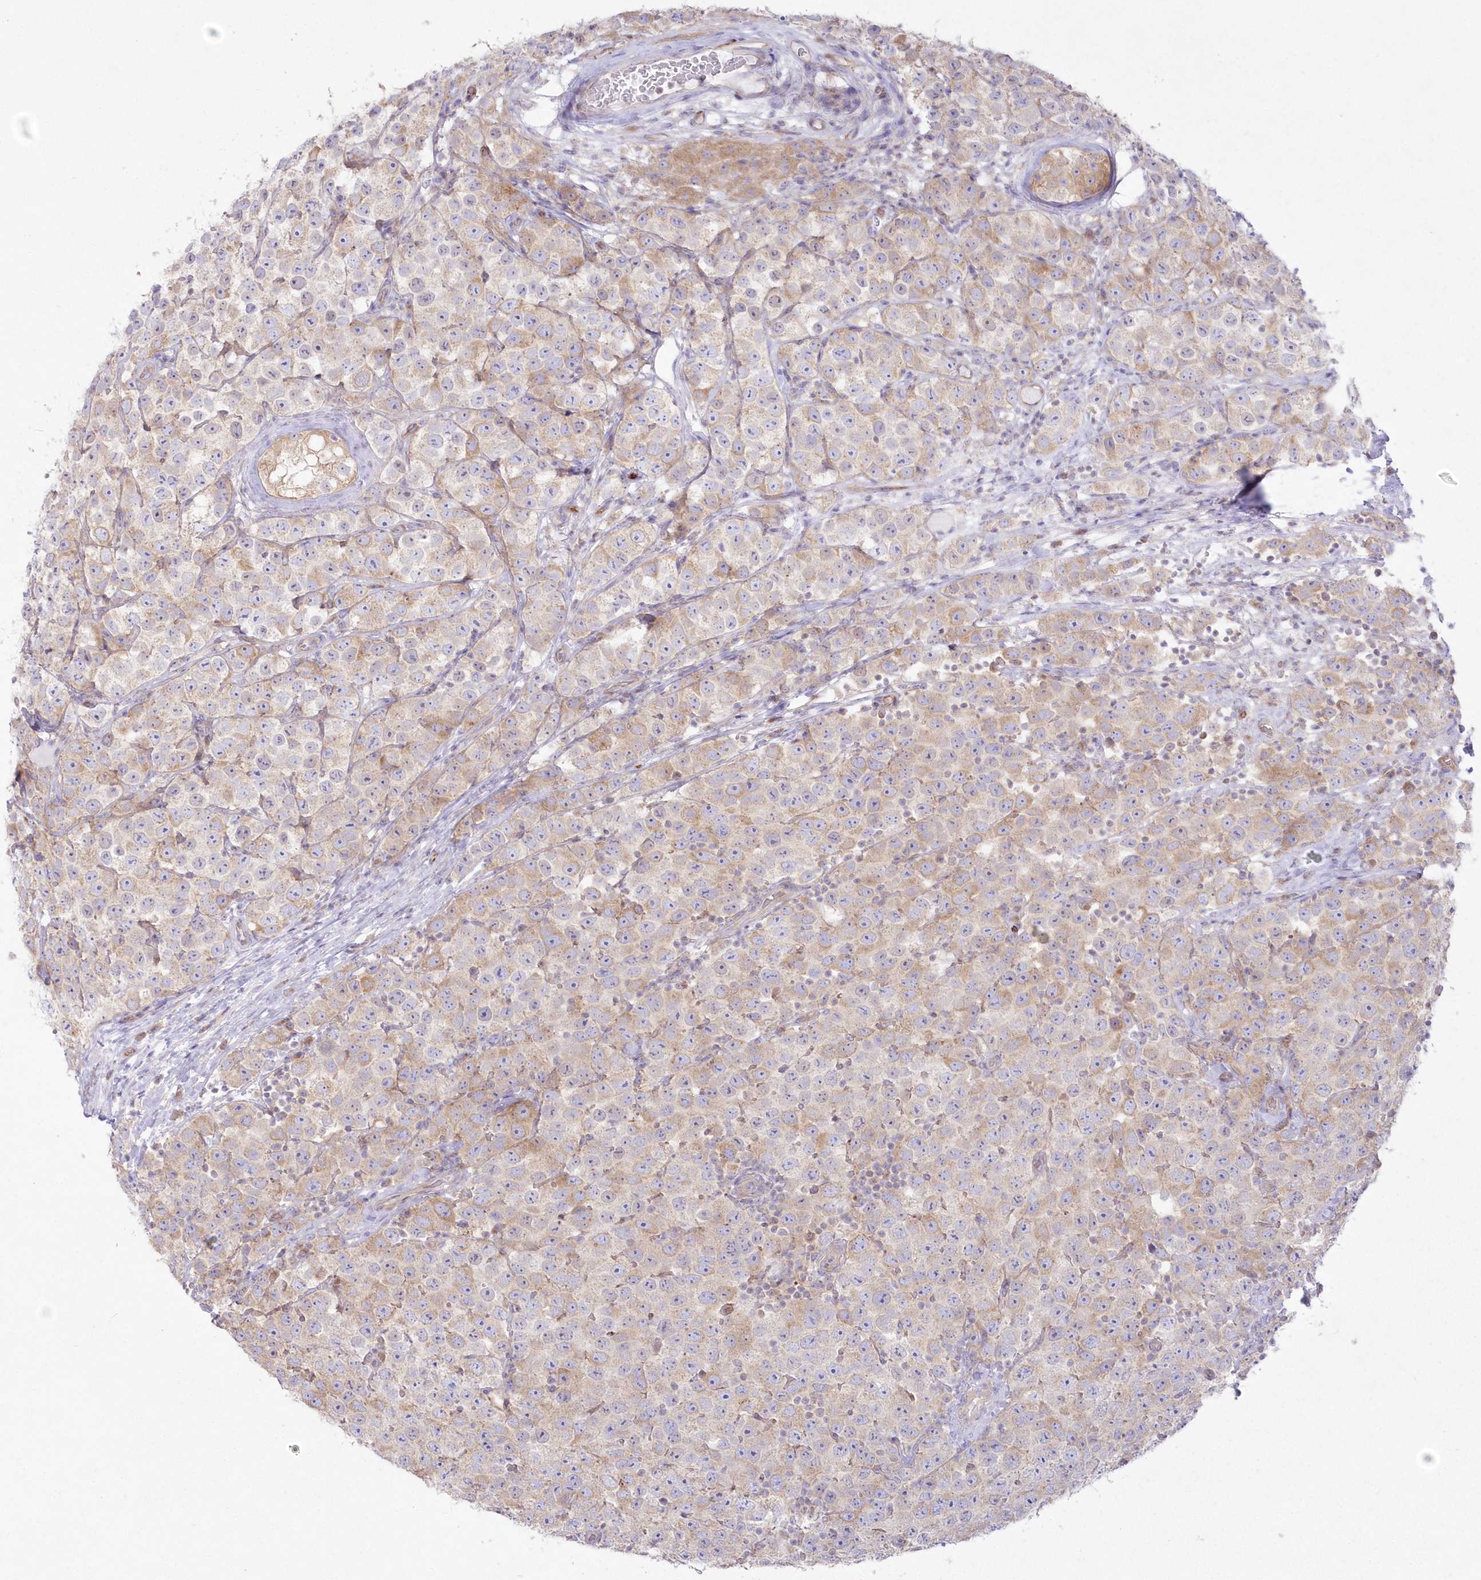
{"staining": {"intensity": "weak", "quantity": "25%-75%", "location": "cytoplasmic/membranous"}, "tissue": "testis cancer", "cell_type": "Tumor cells", "image_type": "cancer", "snomed": [{"axis": "morphology", "description": "Seminoma, NOS"}, {"axis": "topography", "description": "Testis"}], "caption": "Immunohistochemical staining of human seminoma (testis) shows low levels of weak cytoplasmic/membranous protein staining in approximately 25%-75% of tumor cells. Immunohistochemistry (ihc) stains the protein in brown and the nuclei are stained blue.", "gene": "ZNF843", "patient": {"sex": "male", "age": 28}}